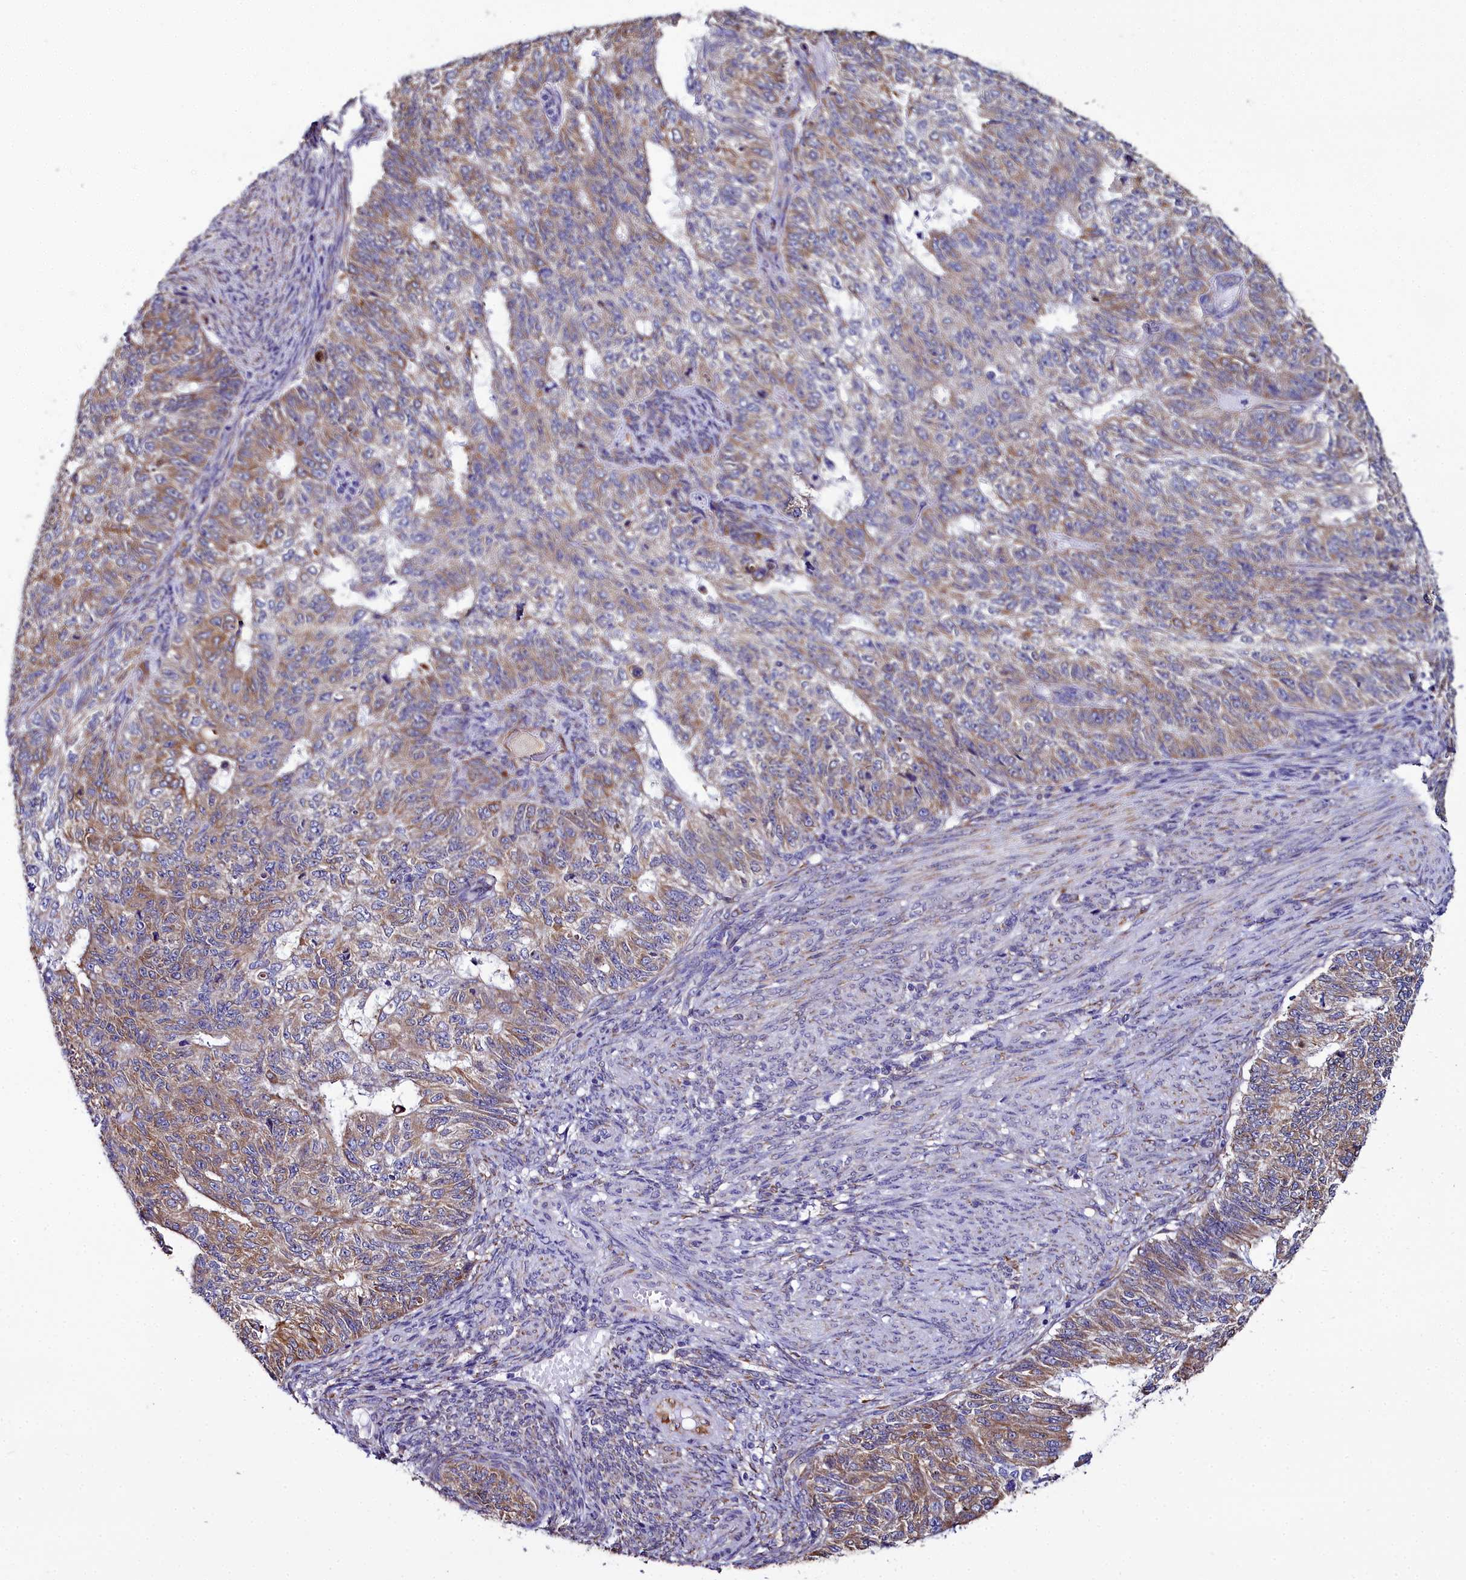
{"staining": {"intensity": "moderate", "quantity": ">75%", "location": "cytoplasmic/membranous"}, "tissue": "endometrial cancer", "cell_type": "Tumor cells", "image_type": "cancer", "snomed": [{"axis": "morphology", "description": "Adenocarcinoma, NOS"}, {"axis": "topography", "description": "Endometrium"}], "caption": "The micrograph exhibits immunohistochemical staining of adenocarcinoma (endometrial). There is moderate cytoplasmic/membranous staining is seen in about >75% of tumor cells. (Brightfield microscopy of DAB IHC at high magnification).", "gene": "TXNDC5", "patient": {"sex": "female", "age": 32}}